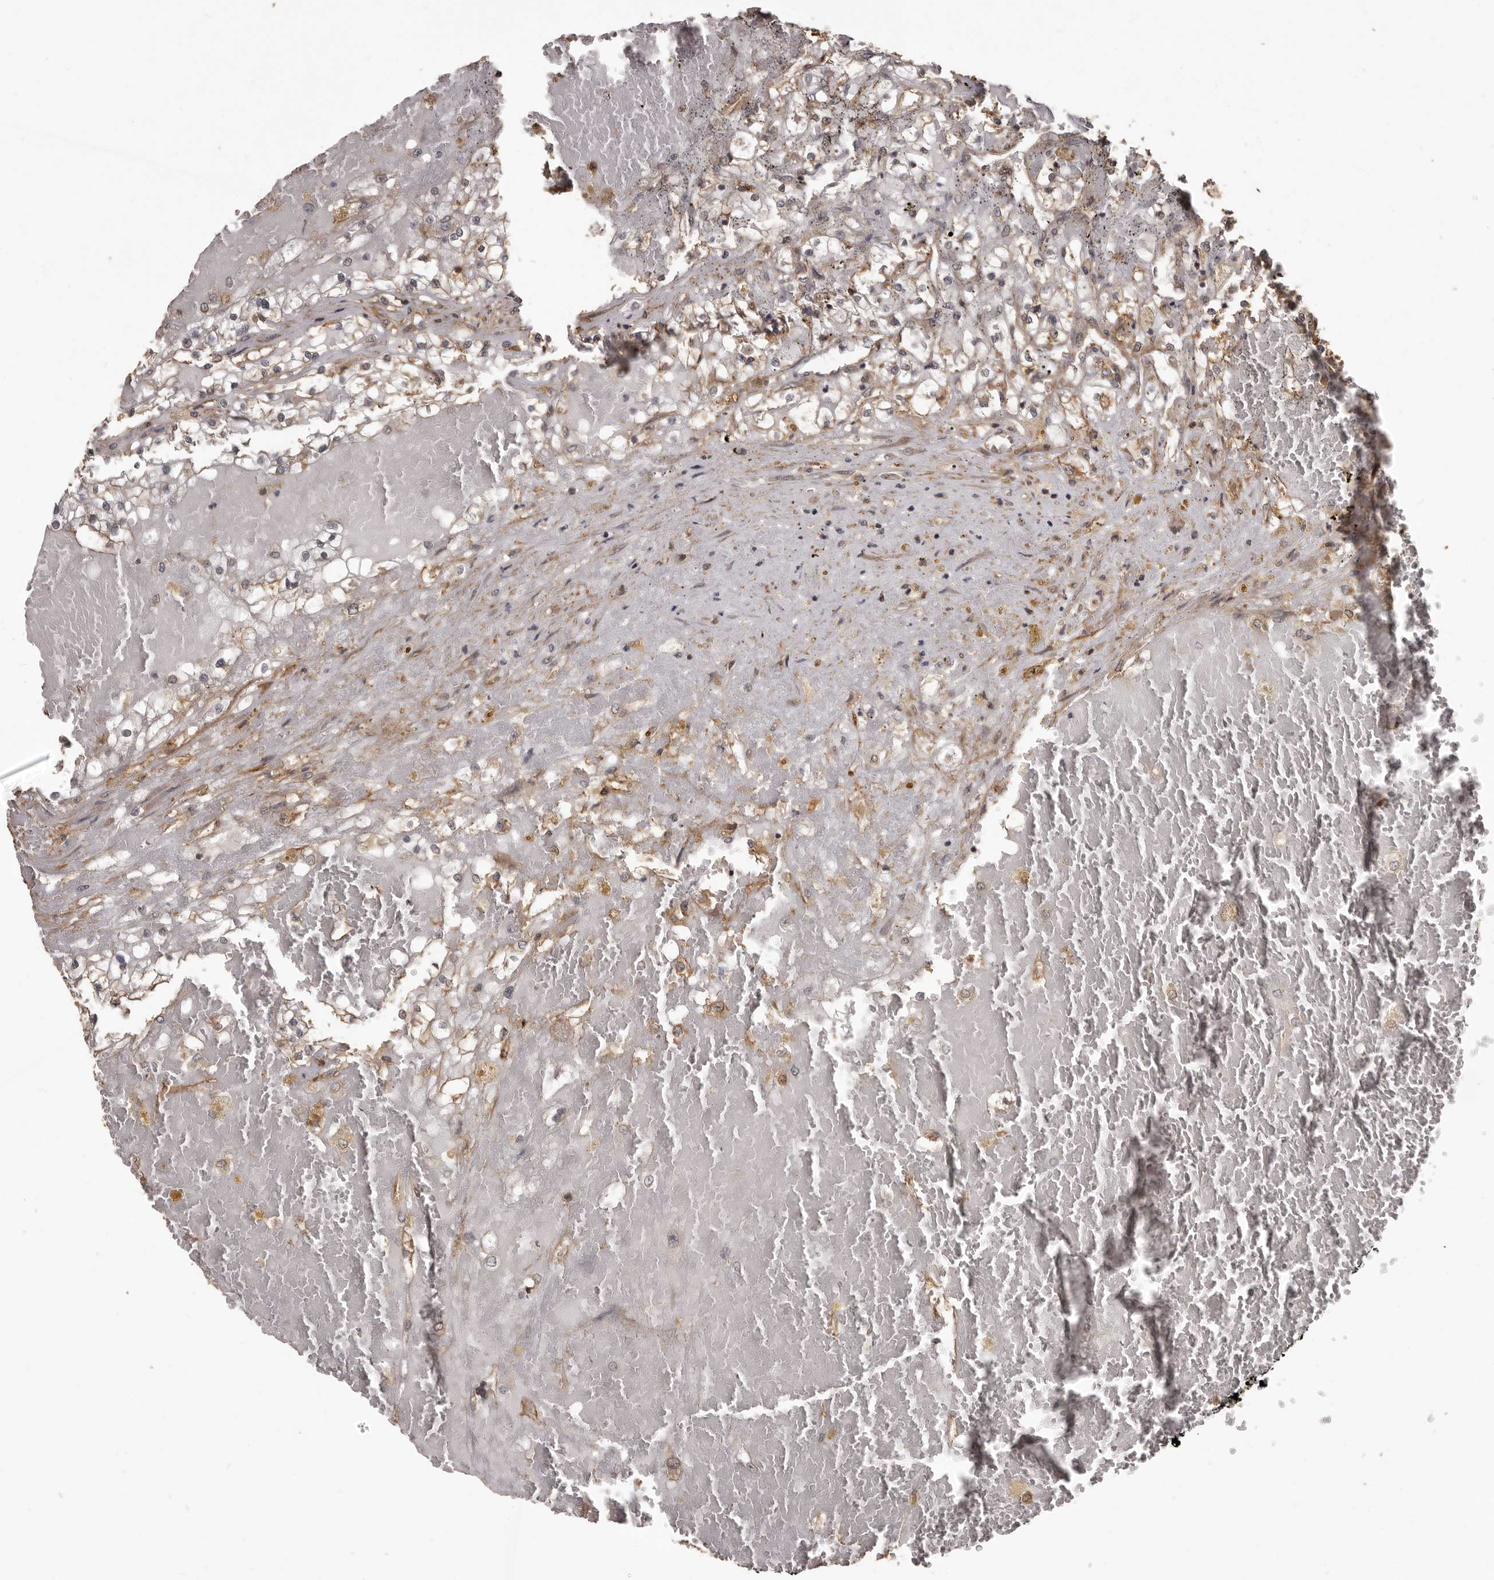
{"staining": {"intensity": "weak", "quantity": ">75%", "location": "cytoplasmic/membranous"}, "tissue": "renal cancer", "cell_type": "Tumor cells", "image_type": "cancer", "snomed": [{"axis": "morphology", "description": "Normal tissue, NOS"}, {"axis": "morphology", "description": "Adenocarcinoma, NOS"}, {"axis": "topography", "description": "Kidney"}], "caption": "Tumor cells demonstrate weak cytoplasmic/membranous expression in about >75% of cells in adenocarcinoma (renal).", "gene": "SLITRK6", "patient": {"sex": "male", "age": 68}}